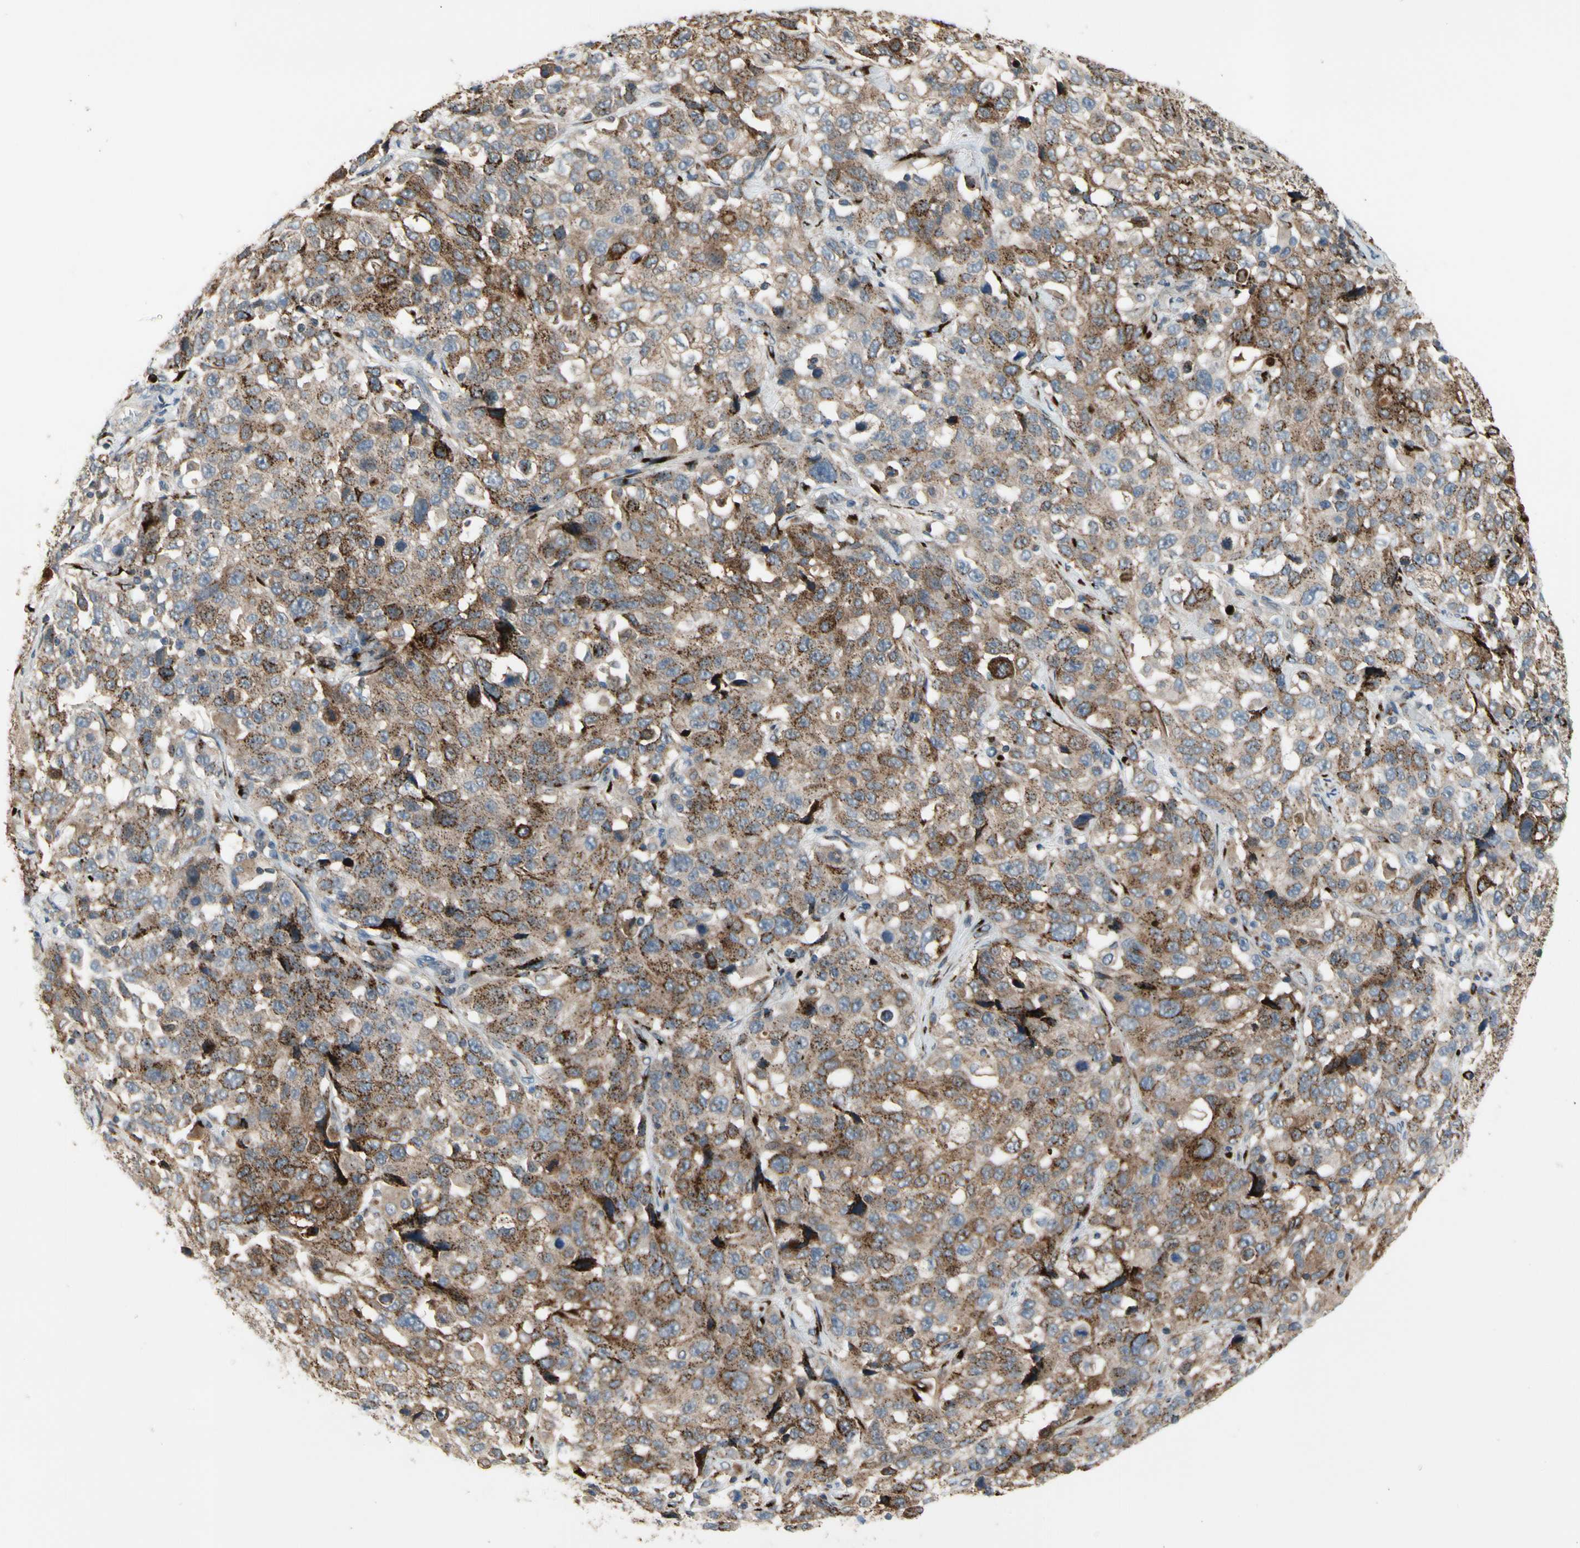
{"staining": {"intensity": "moderate", "quantity": ">75%", "location": "cytoplasmic/membranous"}, "tissue": "stomach cancer", "cell_type": "Tumor cells", "image_type": "cancer", "snomed": [{"axis": "morphology", "description": "Normal tissue, NOS"}, {"axis": "morphology", "description": "Adenocarcinoma, NOS"}, {"axis": "topography", "description": "Stomach"}], "caption": "Immunohistochemical staining of stomach cancer exhibits medium levels of moderate cytoplasmic/membranous protein staining in about >75% of tumor cells.", "gene": "GALNT5", "patient": {"sex": "male", "age": 48}}